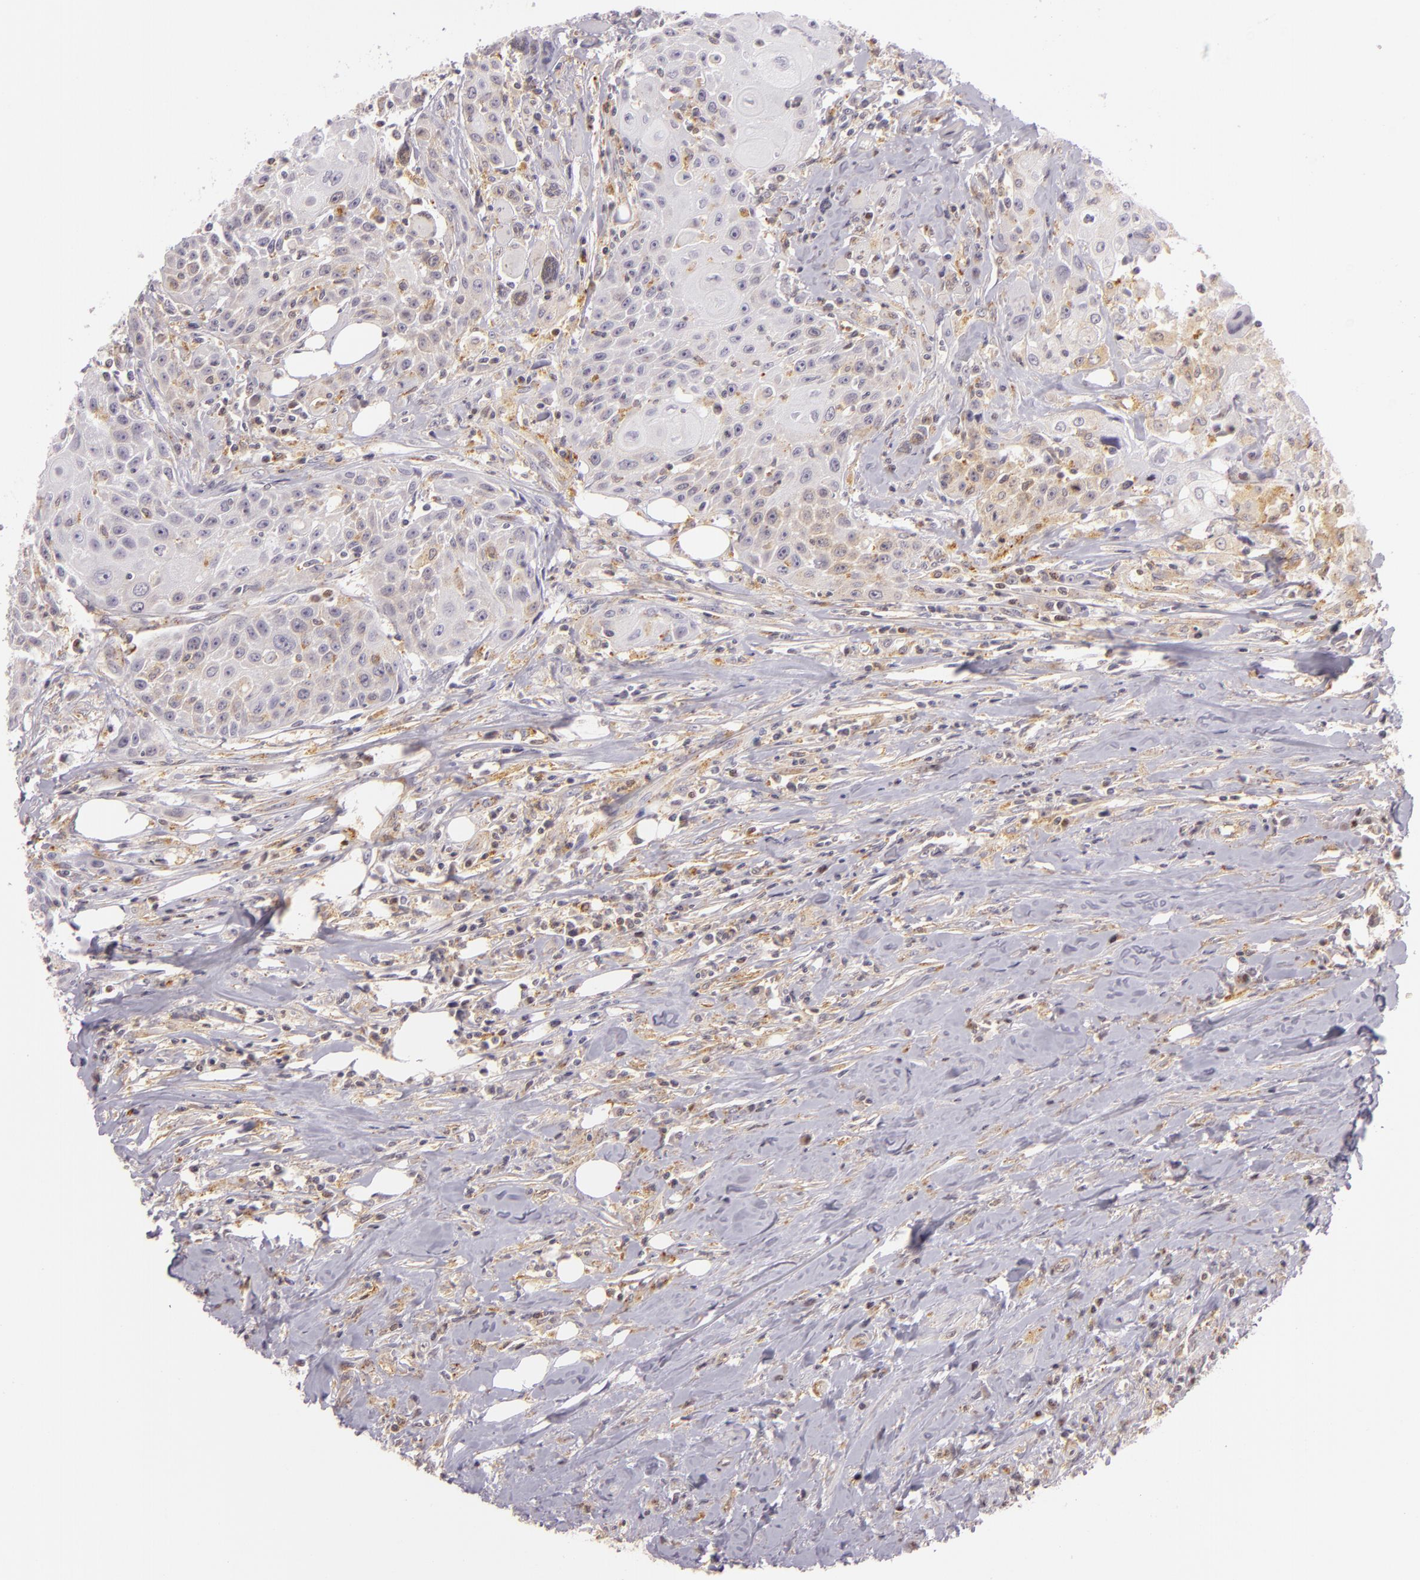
{"staining": {"intensity": "weak", "quantity": "25%-75%", "location": "cytoplasmic/membranous"}, "tissue": "head and neck cancer", "cell_type": "Tumor cells", "image_type": "cancer", "snomed": [{"axis": "morphology", "description": "Squamous cell carcinoma, NOS"}, {"axis": "topography", "description": "Oral tissue"}, {"axis": "topography", "description": "Head-Neck"}], "caption": "A histopathology image showing weak cytoplasmic/membranous staining in about 25%-75% of tumor cells in head and neck cancer, as visualized by brown immunohistochemical staining.", "gene": "IMPDH1", "patient": {"sex": "female", "age": 82}}